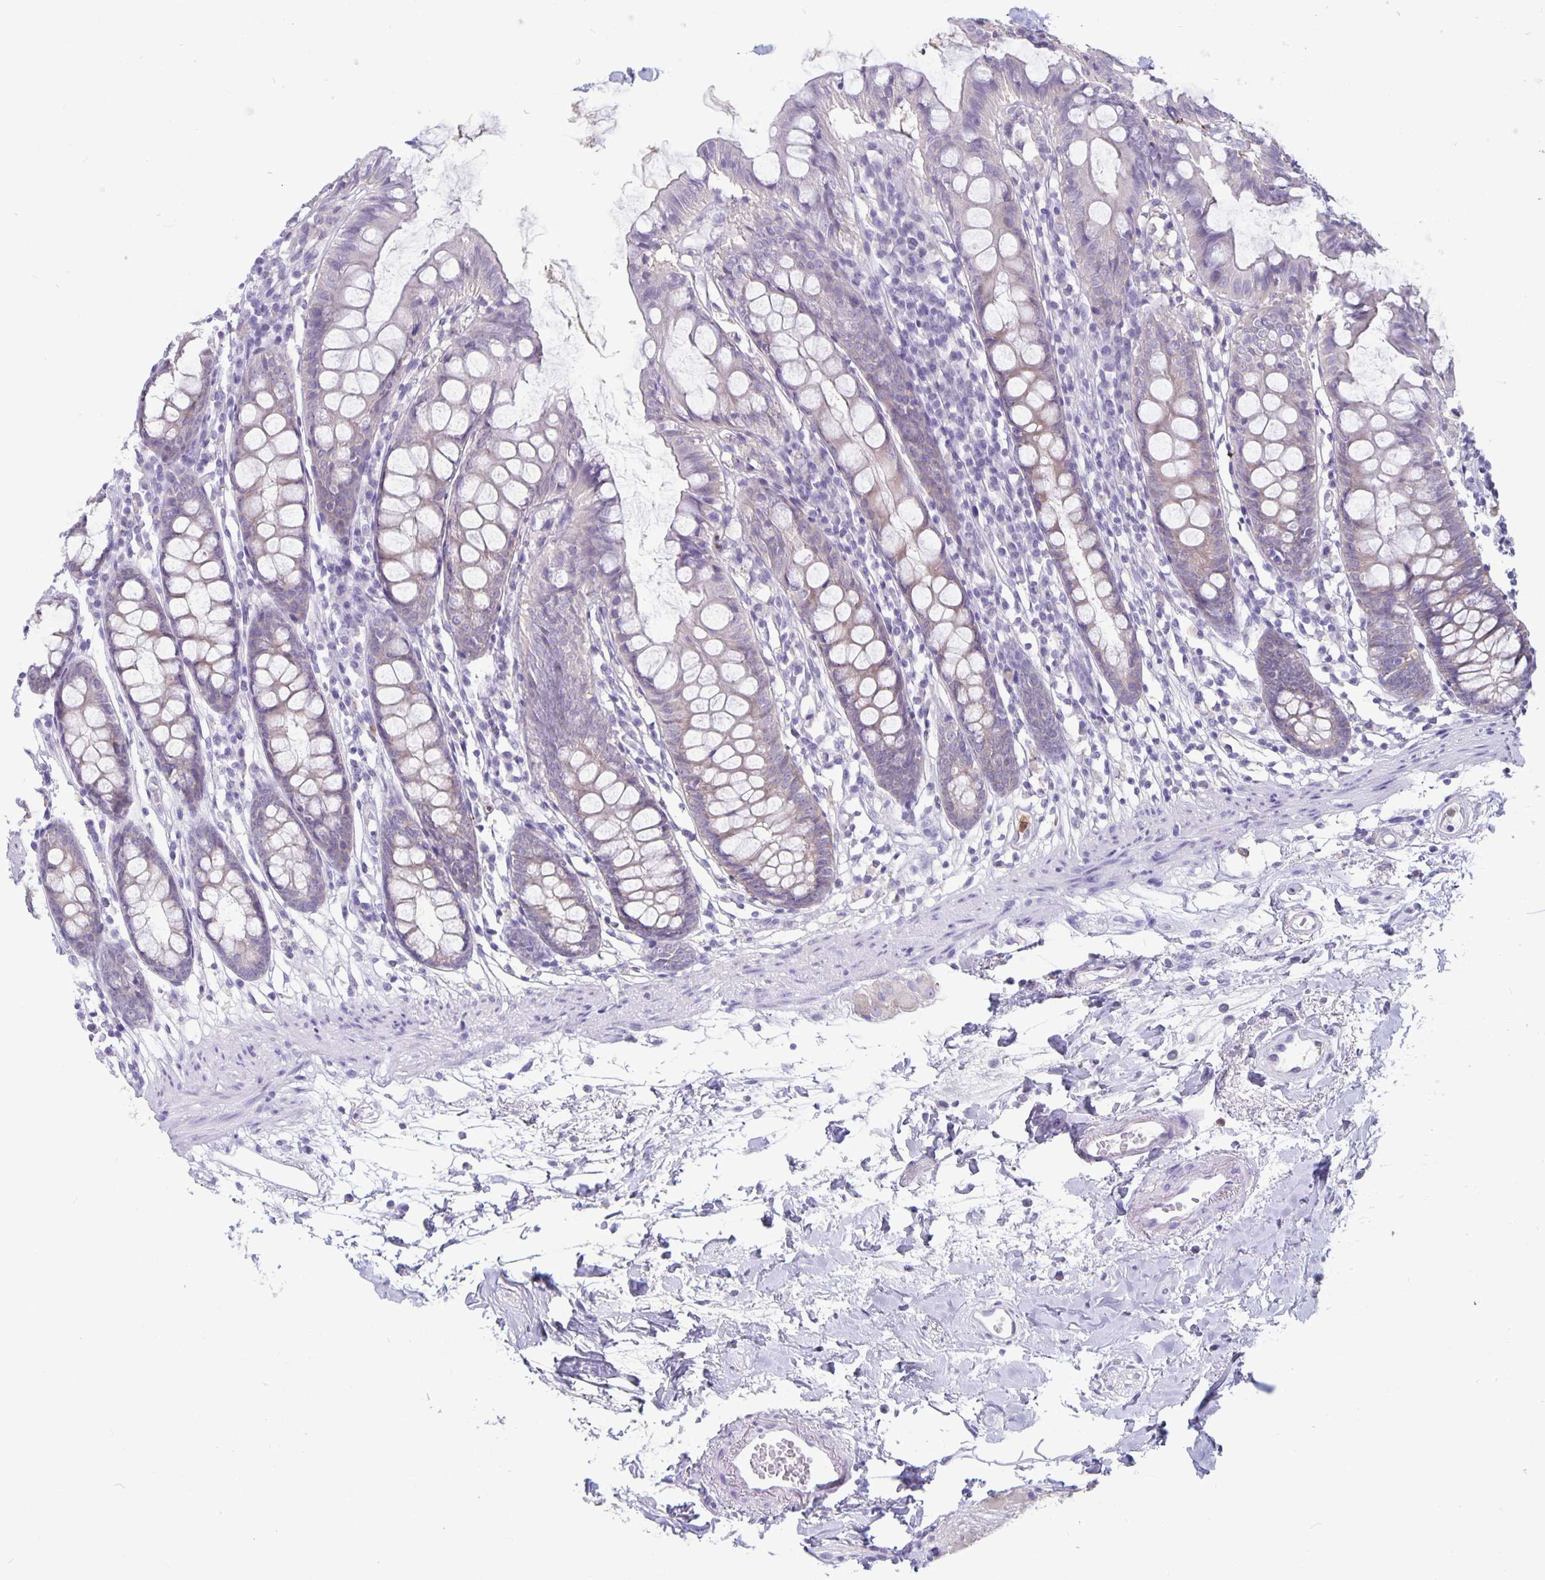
{"staining": {"intensity": "negative", "quantity": "none", "location": "none"}, "tissue": "colon", "cell_type": "Endothelial cells", "image_type": "normal", "snomed": [{"axis": "morphology", "description": "Normal tissue, NOS"}, {"axis": "topography", "description": "Colon"}], "caption": "This is an immunohistochemistry photomicrograph of normal human colon. There is no expression in endothelial cells.", "gene": "PLCB3", "patient": {"sex": "female", "age": 84}}